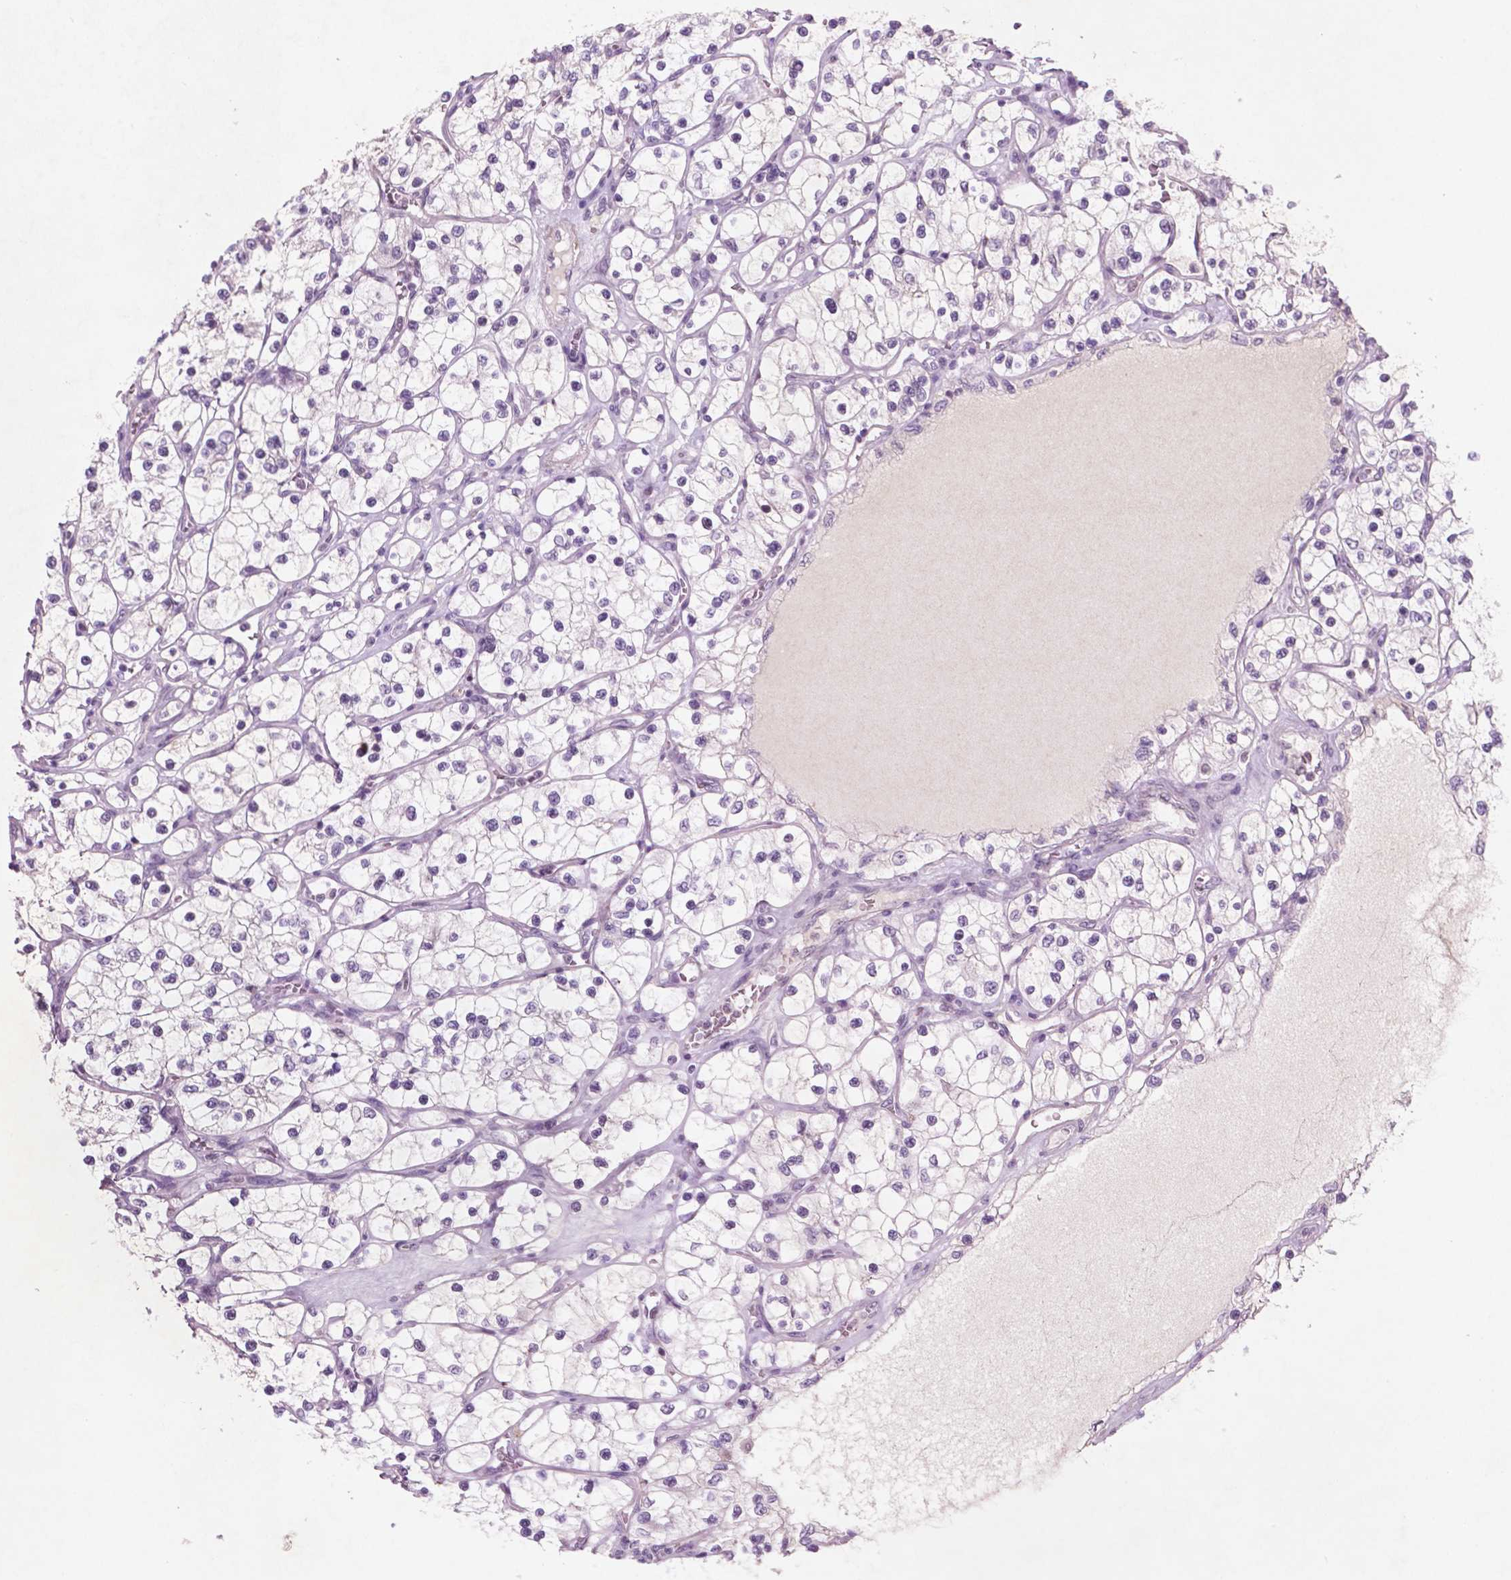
{"staining": {"intensity": "weak", "quantity": "<25%", "location": "nuclear"}, "tissue": "renal cancer", "cell_type": "Tumor cells", "image_type": "cancer", "snomed": [{"axis": "morphology", "description": "Adenocarcinoma, NOS"}, {"axis": "topography", "description": "Kidney"}], "caption": "Tumor cells are negative for protein expression in human renal cancer (adenocarcinoma). (Stains: DAB (3,3'-diaminobenzidine) IHC with hematoxylin counter stain, Microscopy: brightfield microscopy at high magnification).", "gene": "CTR9", "patient": {"sex": "female", "age": 69}}